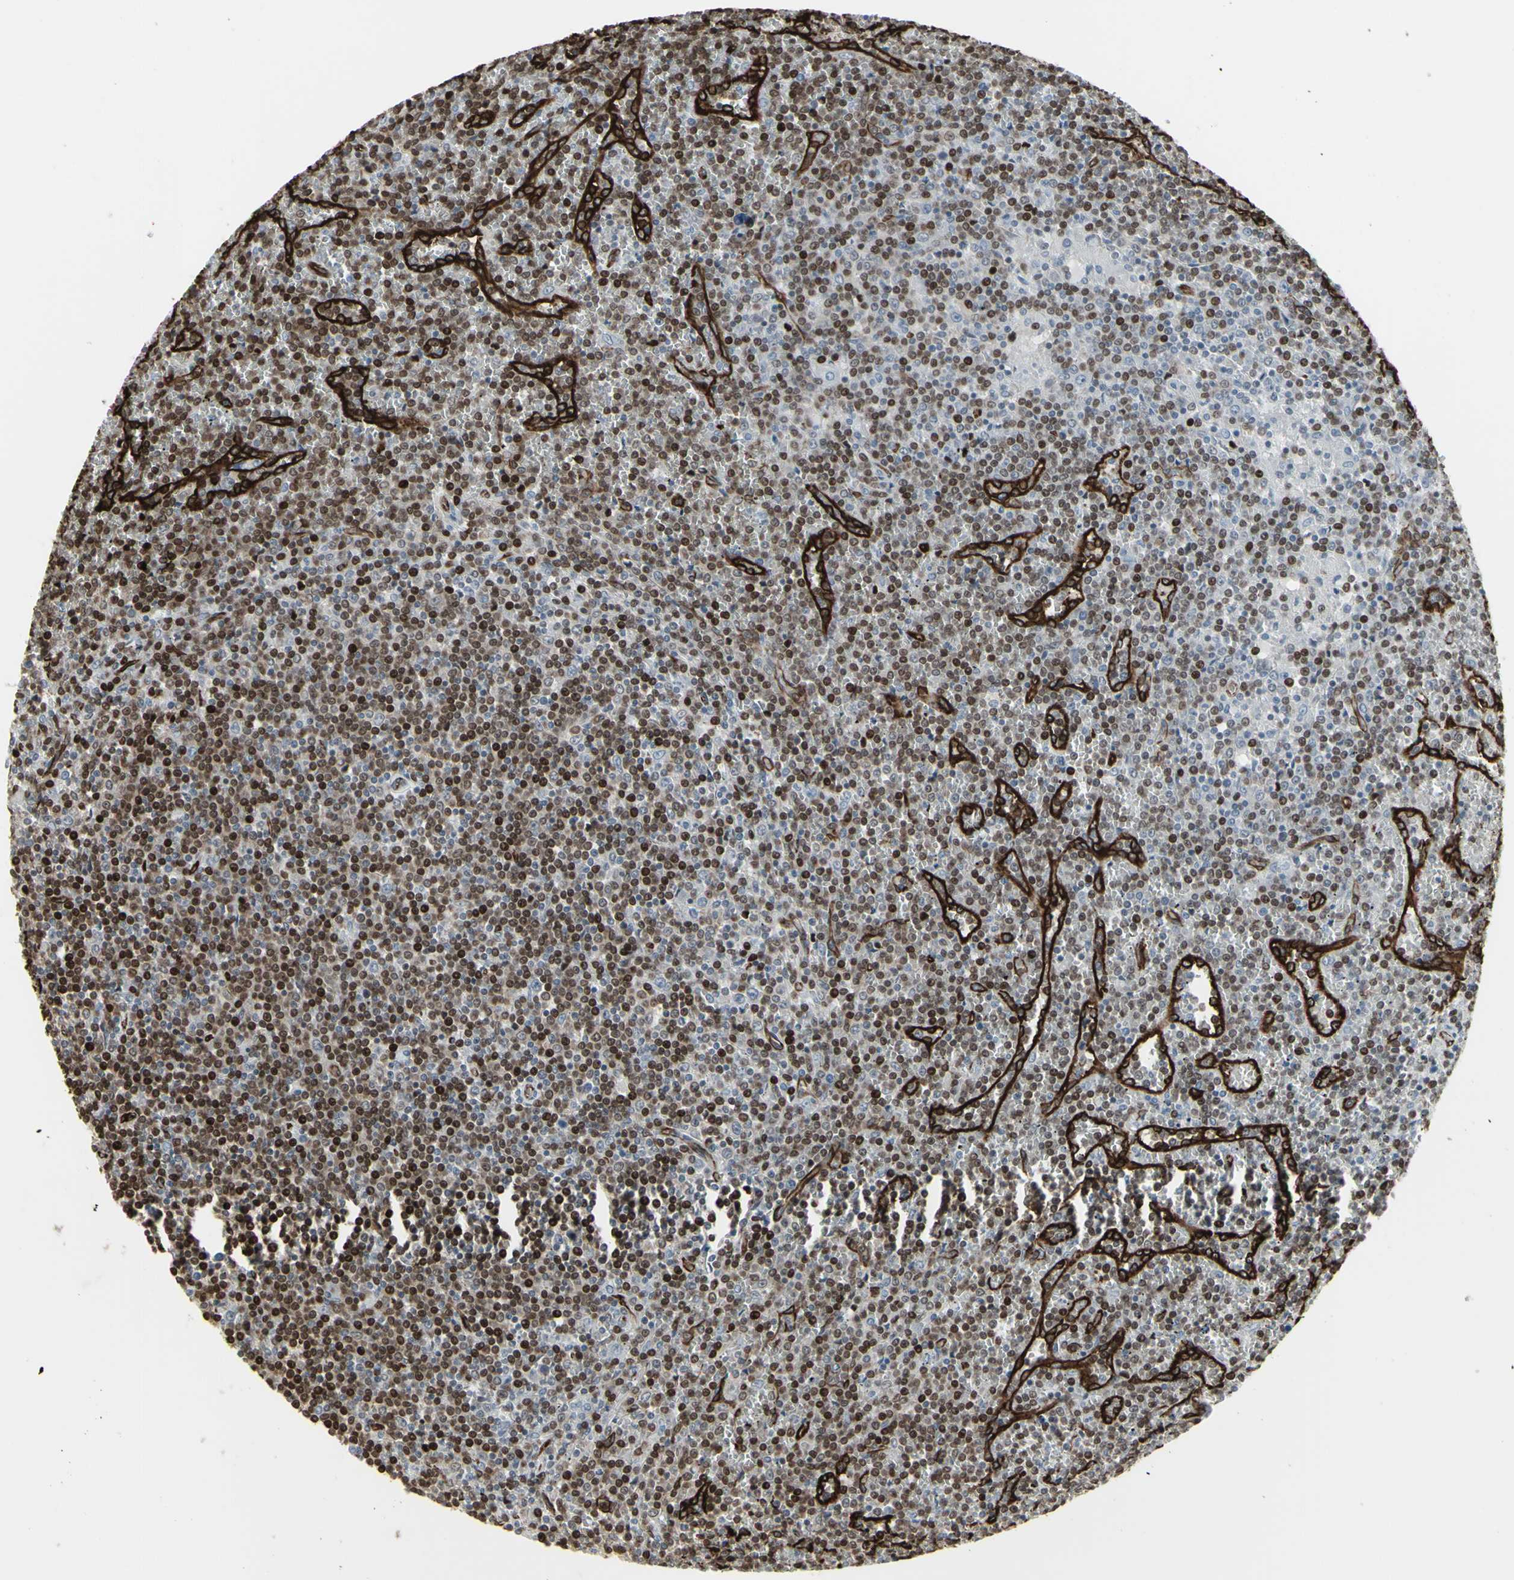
{"staining": {"intensity": "moderate", "quantity": "25%-75%", "location": "cytoplasmic/membranous,nuclear"}, "tissue": "lymphoma", "cell_type": "Tumor cells", "image_type": "cancer", "snomed": [{"axis": "morphology", "description": "Malignant lymphoma, non-Hodgkin's type, Low grade"}, {"axis": "topography", "description": "Spleen"}], "caption": "Protein positivity by immunohistochemistry demonstrates moderate cytoplasmic/membranous and nuclear expression in approximately 25%-75% of tumor cells in low-grade malignant lymphoma, non-Hodgkin's type.", "gene": "DTX3L", "patient": {"sex": "female", "age": 19}}